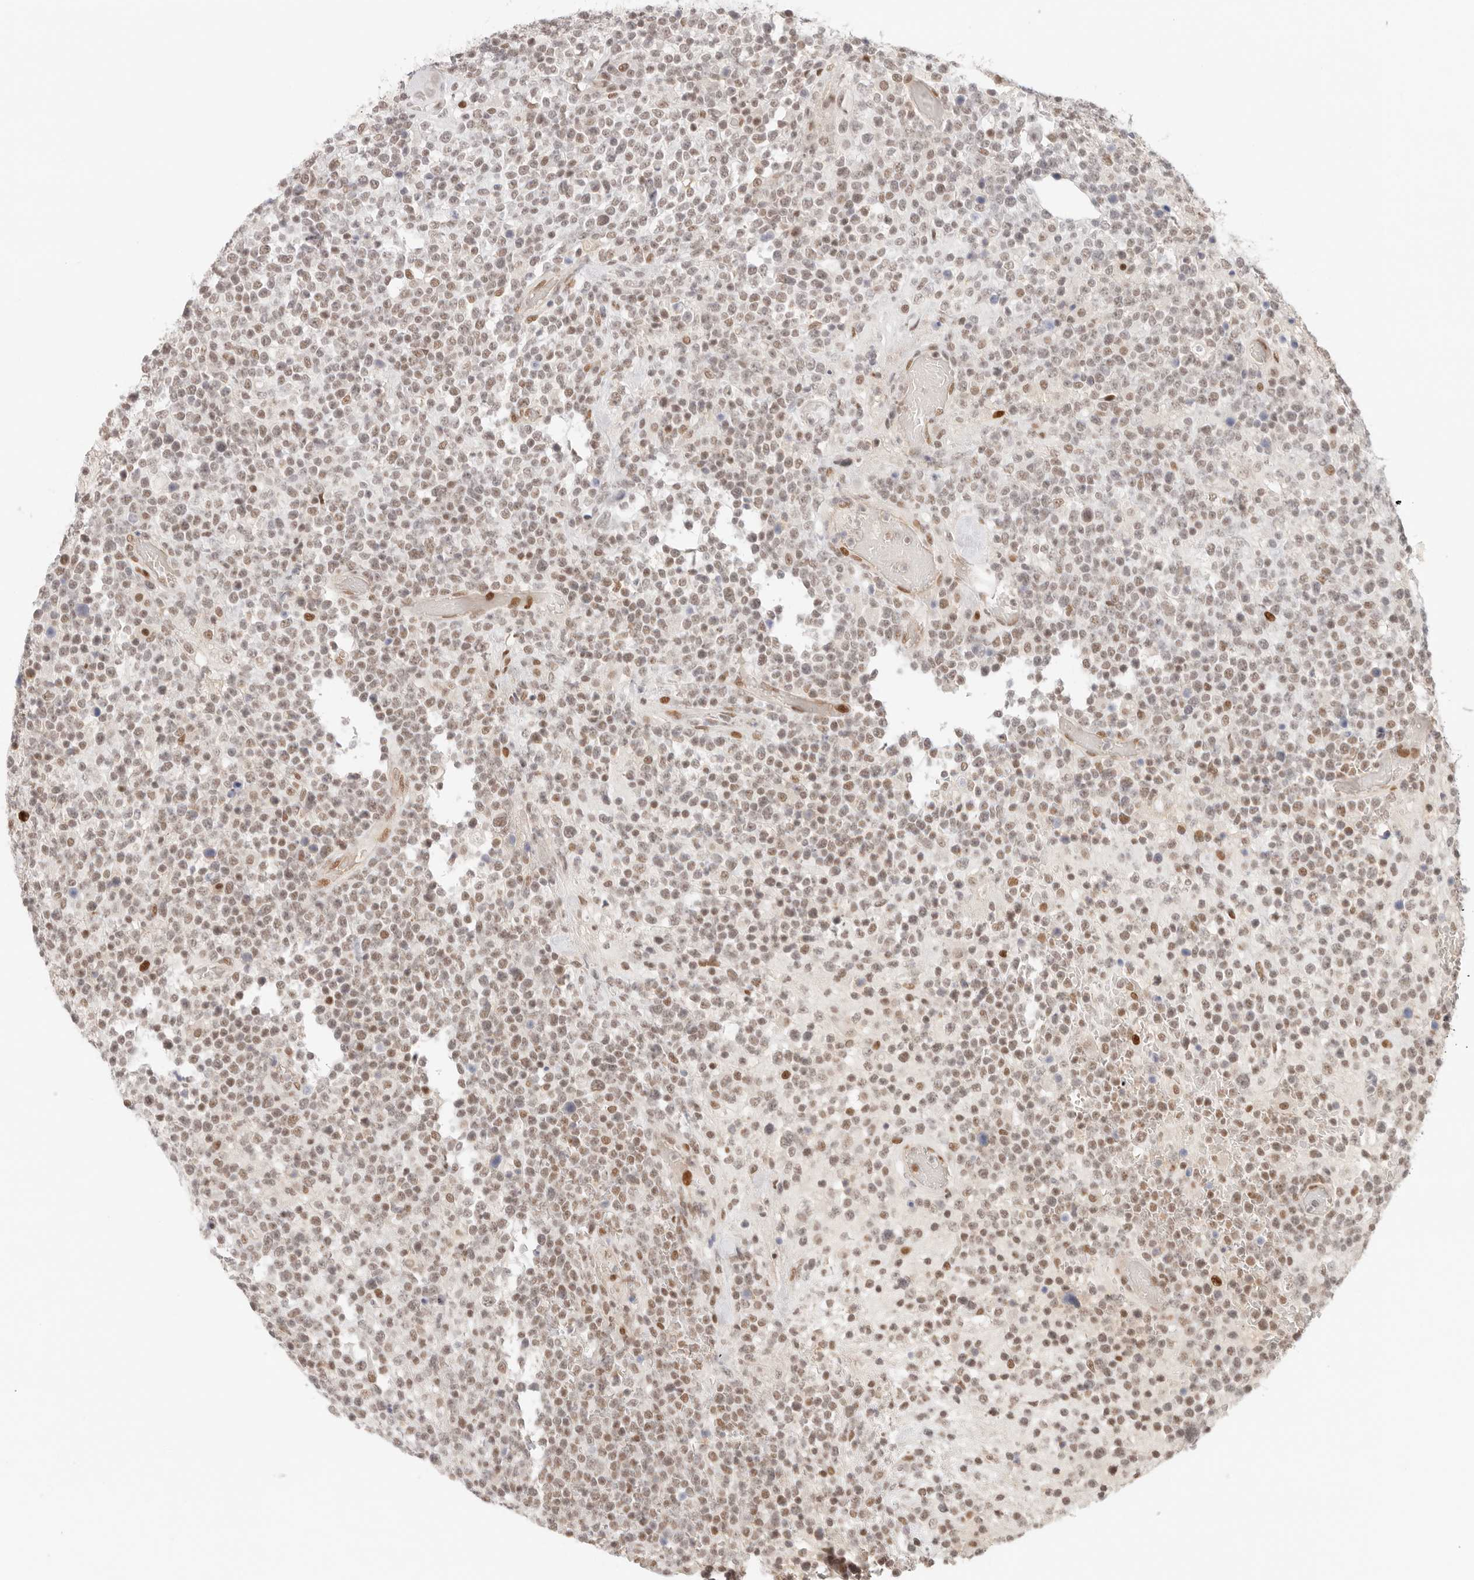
{"staining": {"intensity": "weak", "quantity": ">75%", "location": "nuclear"}, "tissue": "lymphoma", "cell_type": "Tumor cells", "image_type": "cancer", "snomed": [{"axis": "morphology", "description": "Malignant lymphoma, non-Hodgkin's type, High grade"}, {"axis": "topography", "description": "Colon"}], "caption": "Immunohistochemical staining of high-grade malignant lymphoma, non-Hodgkin's type reveals low levels of weak nuclear protein staining in about >75% of tumor cells. (DAB (3,3'-diaminobenzidine) IHC with brightfield microscopy, high magnification).", "gene": "HOXC5", "patient": {"sex": "female", "age": 53}}